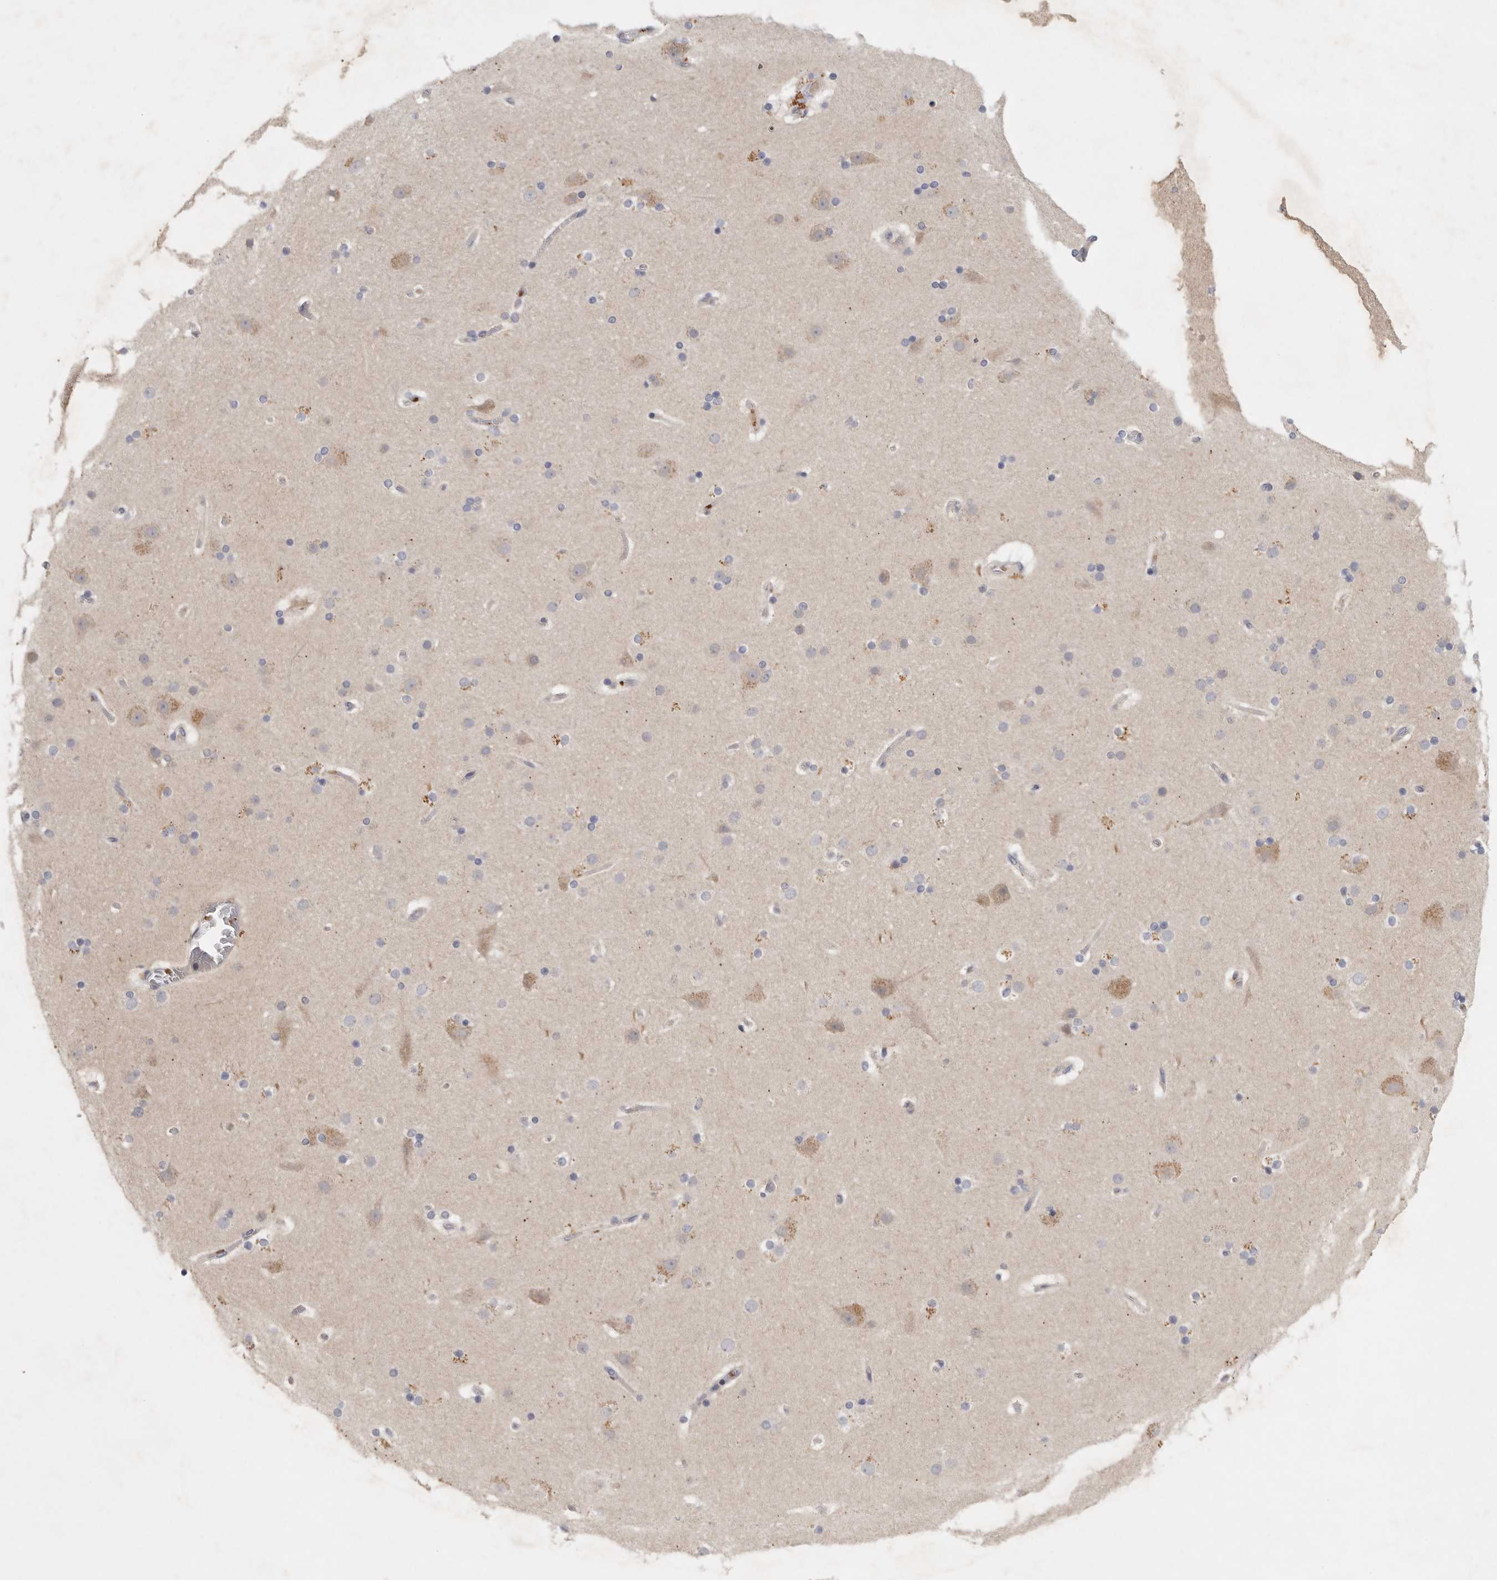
{"staining": {"intensity": "negative", "quantity": "none", "location": "none"}, "tissue": "cerebral cortex", "cell_type": "Endothelial cells", "image_type": "normal", "snomed": [{"axis": "morphology", "description": "Normal tissue, NOS"}, {"axis": "topography", "description": "Cerebral cortex"}], "caption": "IHC micrograph of normal cerebral cortex: human cerebral cortex stained with DAB demonstrates no significant protein staining in endothelial cells. Brightfield microscopy of IHC stained with DAB (brown) and hematoxylin (blue), captured at high magnification.", "gene": "CFAP298", "patient": {"sex": "male", "age": 57}}